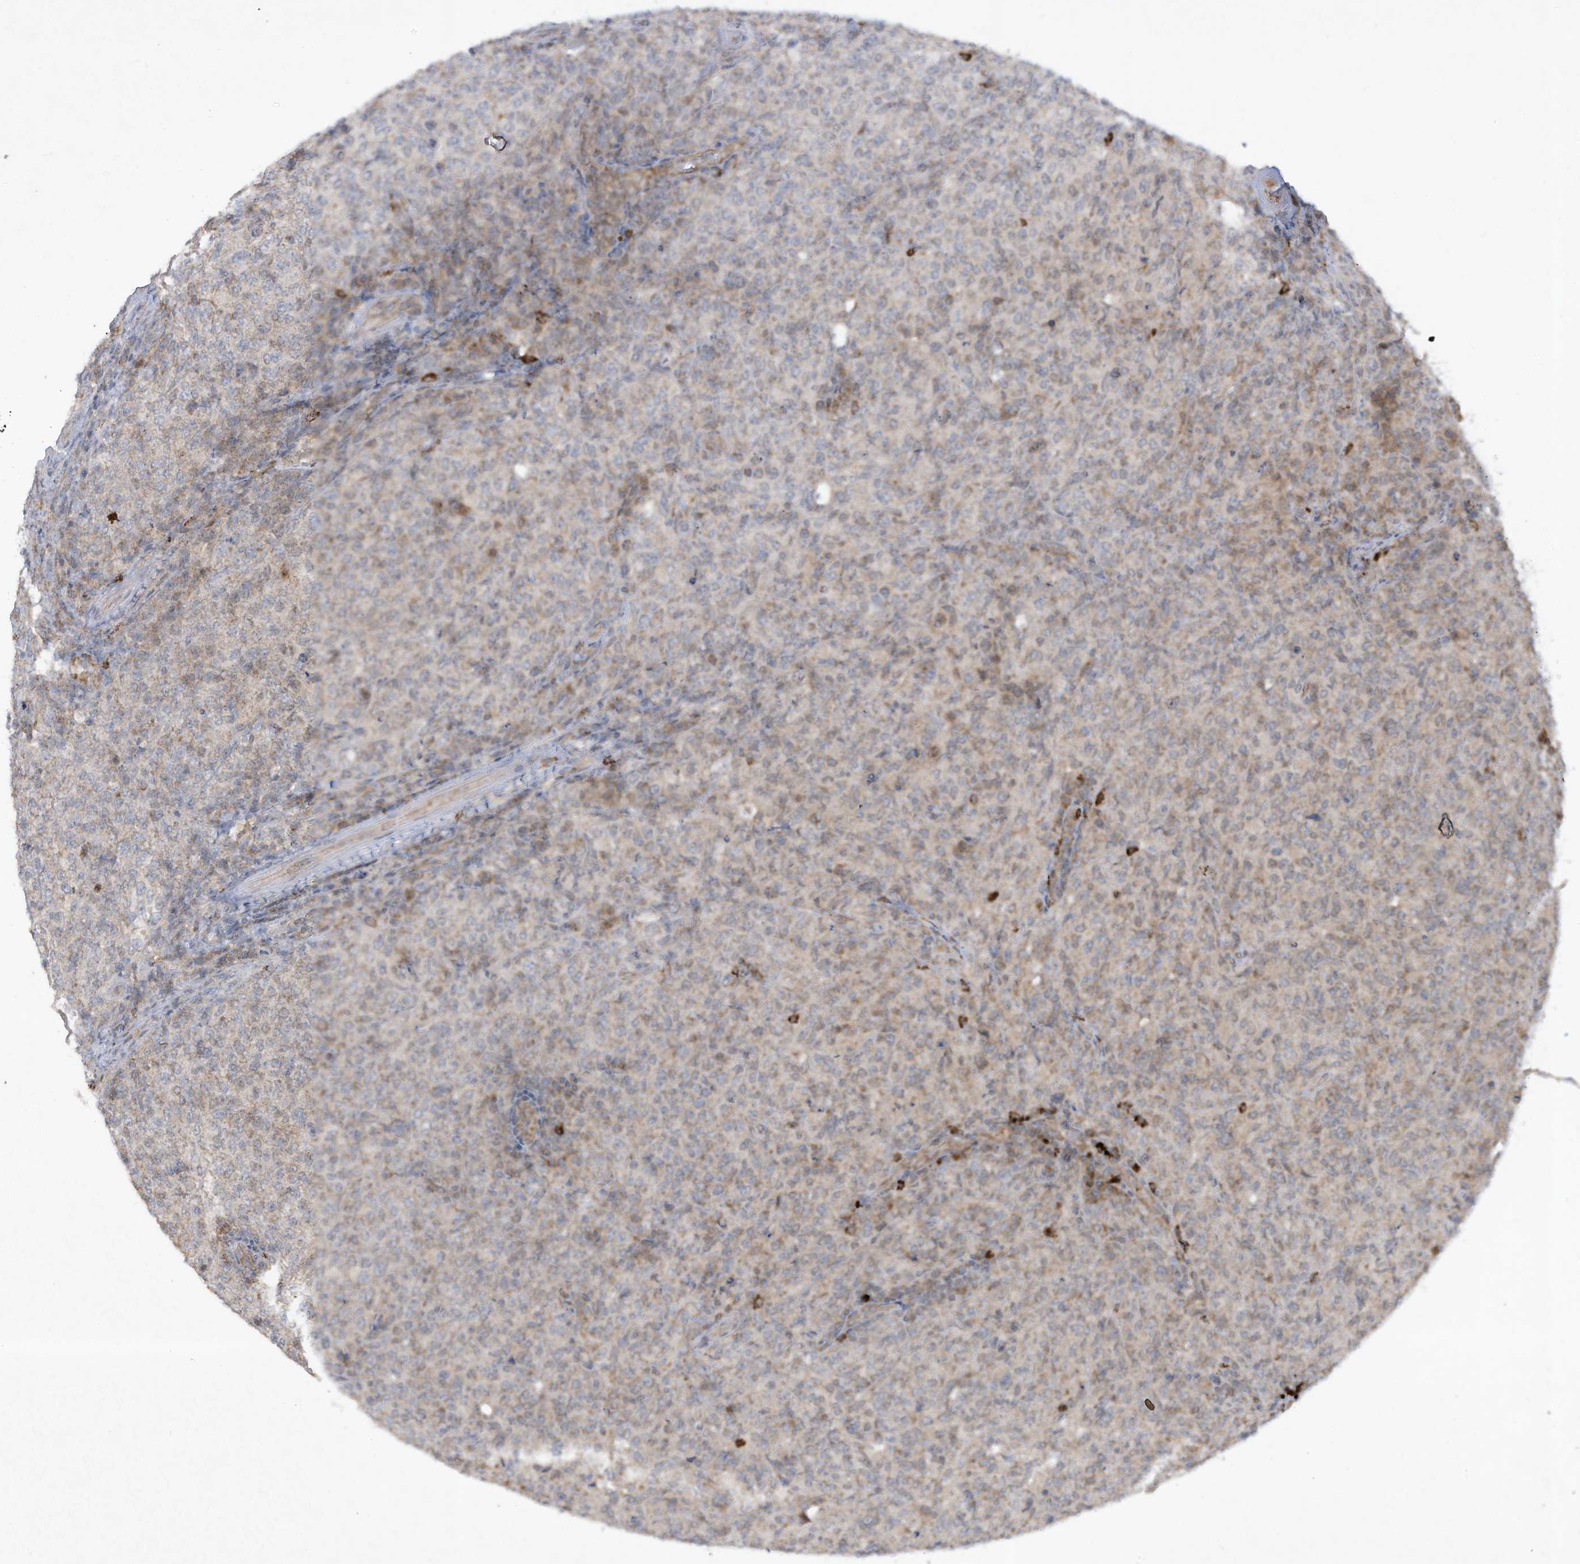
{"staining": {"intensity": "weak", "quantity": "25%-75%", "location": "cytoplasmic/membranous"}, "tissue": "lymphoma", "cell_type": "Tumor cells", "image_type": "cancer", "snomed": [{"axis": "morphology", "description": "Malignant lymphoma, non-Hodgkin's type, High grade"}, {"axis": "topography", "description": "Tonsil"}], "caption": "Lymphoma was stained to show a protein in brown. There is low levels of weak cytoplasmic/membranous expression in about 25%-75% of tumor cells.", "gene": "CHRNA4", "patient": {"sex": "female", "age": 36}}